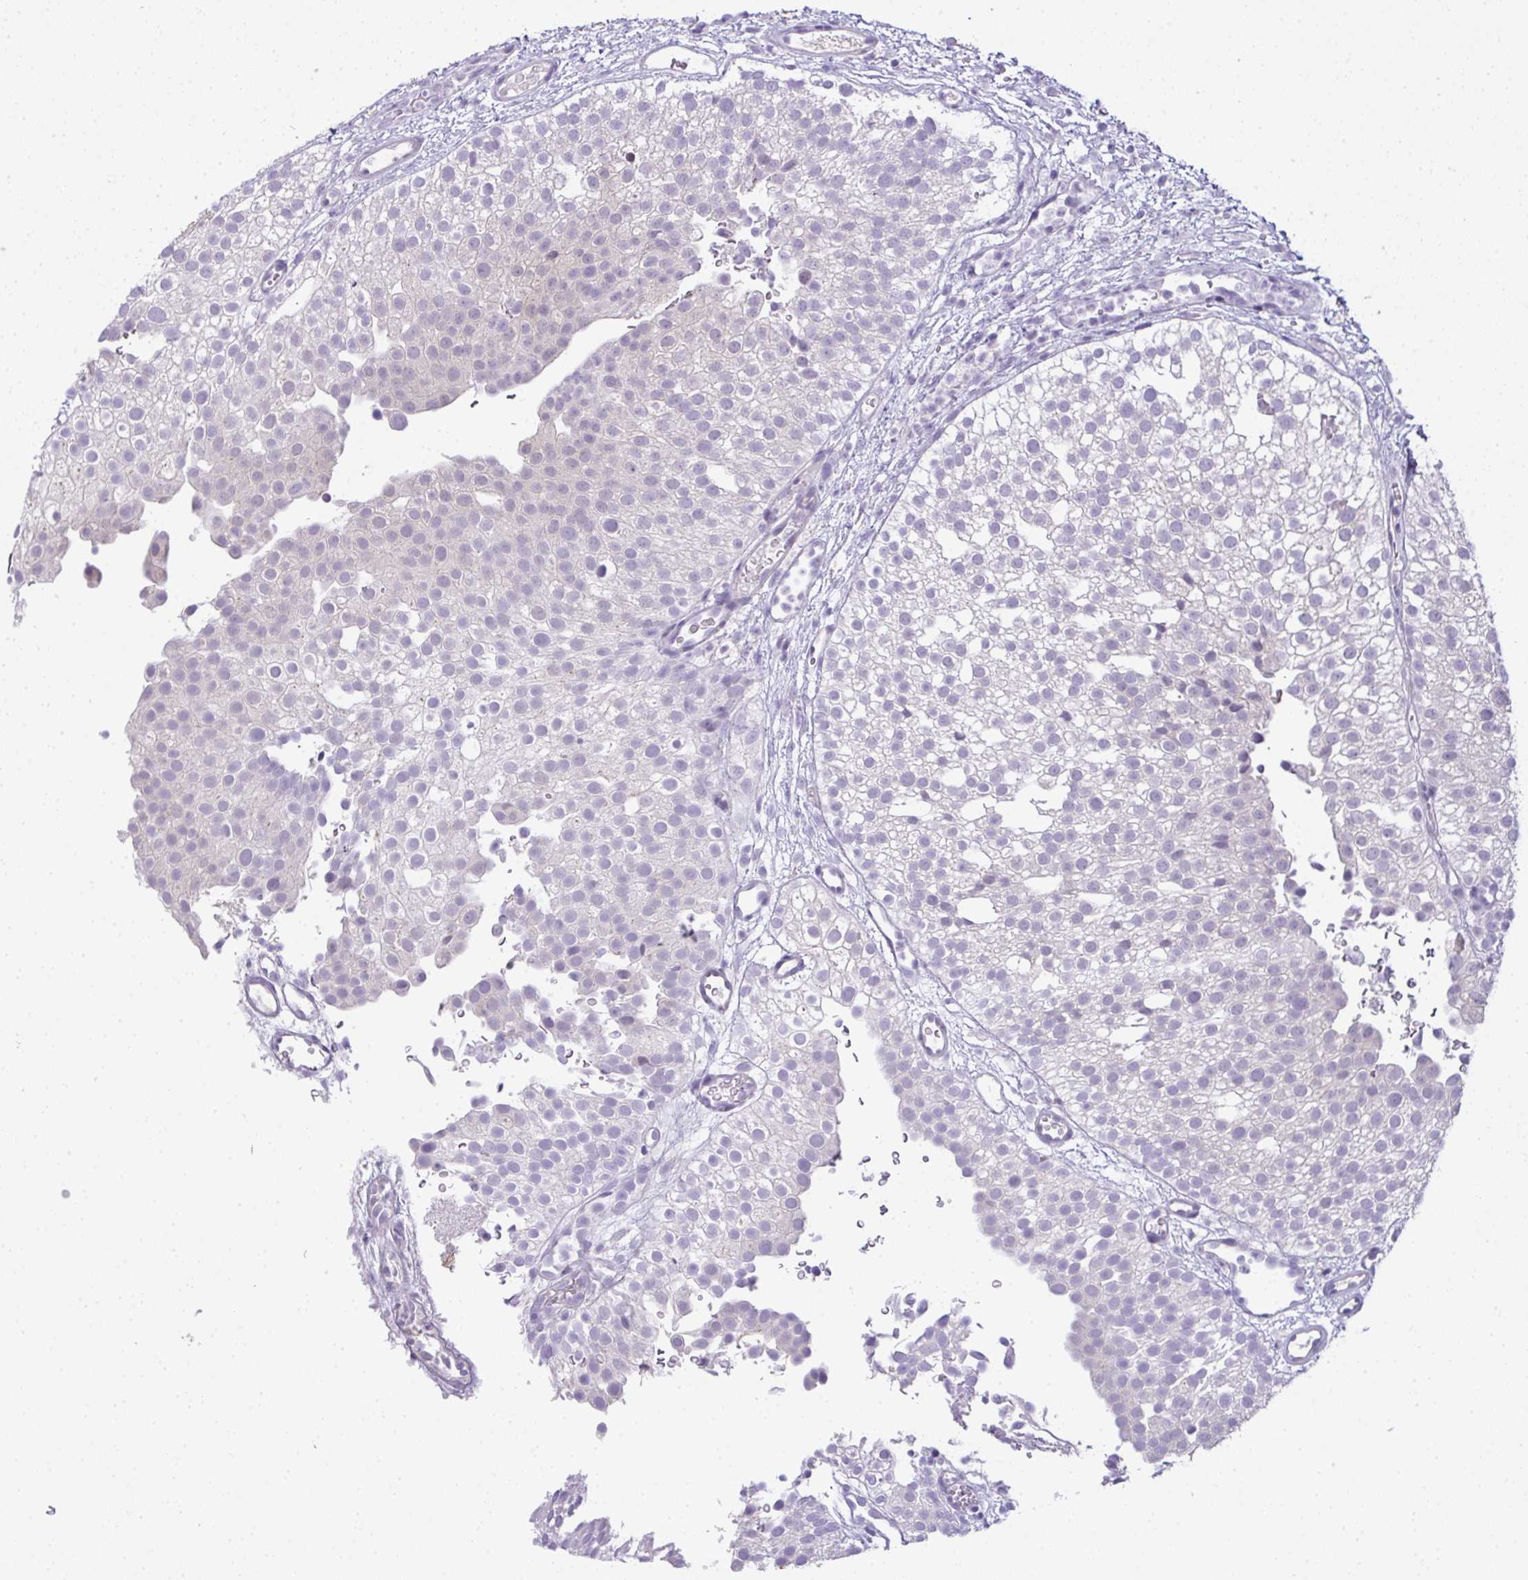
{"staining": {"intensity": "negative", "quantity": "none", "location": "none"}, "tissue": "urothelial cancer", "cell_type": "Tumor cells", "image_type": "cancer", "snomed": [{"axis": "morphology", "description": "Urothelial carcinoma, Low grade"}, {"axis": "topography", "description": "Urinary bladder"}], "caption": "The photomicrograph shows no staining of tumor cells in low-grade urothelial carcinoma.", "gene": "CMPK1", "patient": {"sex": "male", "age": 78}}